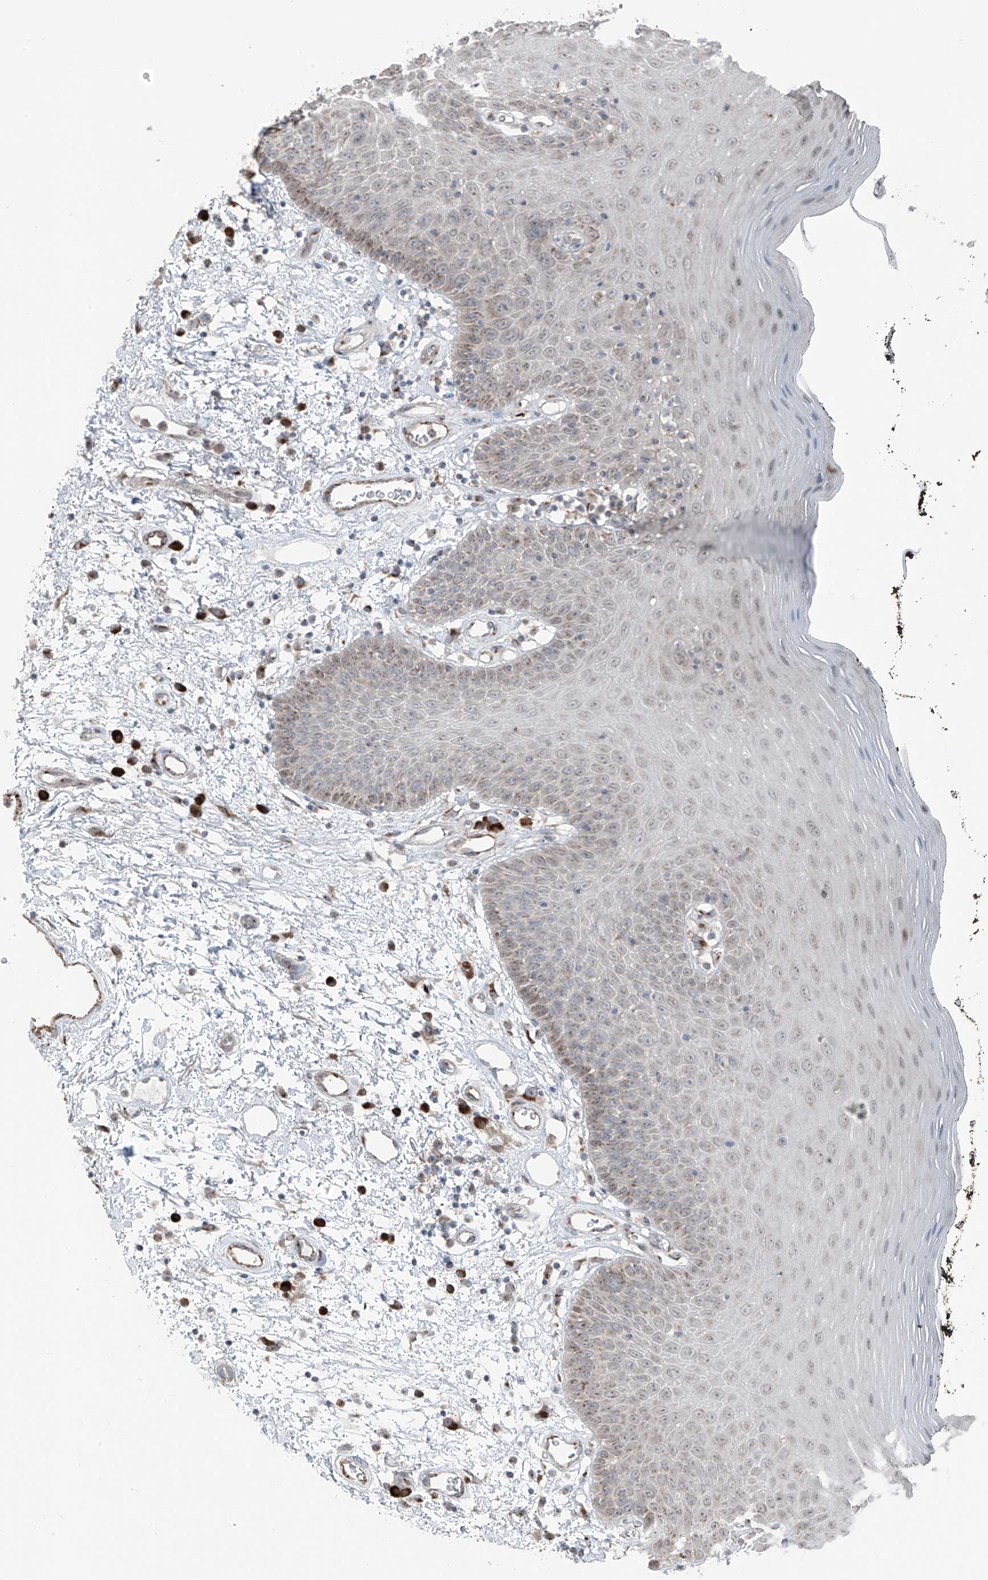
{"staining": {"intensity": "weak", "quantity": "<25%", "location": "cytoplasmic/membranous"}, "tissue": "oral mucosa", "cell_type": "Squamous epithelial cells", "image_type": "normal", "snomed": [{"axis": "morphology", "description": "Normal tissue, NOS"}, {"axis": "topography", "description": "Oral tissue"}], "caption": "Immunohistochemistry (IHC) micrograph of benign oral mucosa: oral mucosa stained with DAB reveals no significant protein expression in squamous epithelial cells.", "gene": "ERLEC1", "patient": {"sex": "male", "age": 74}}